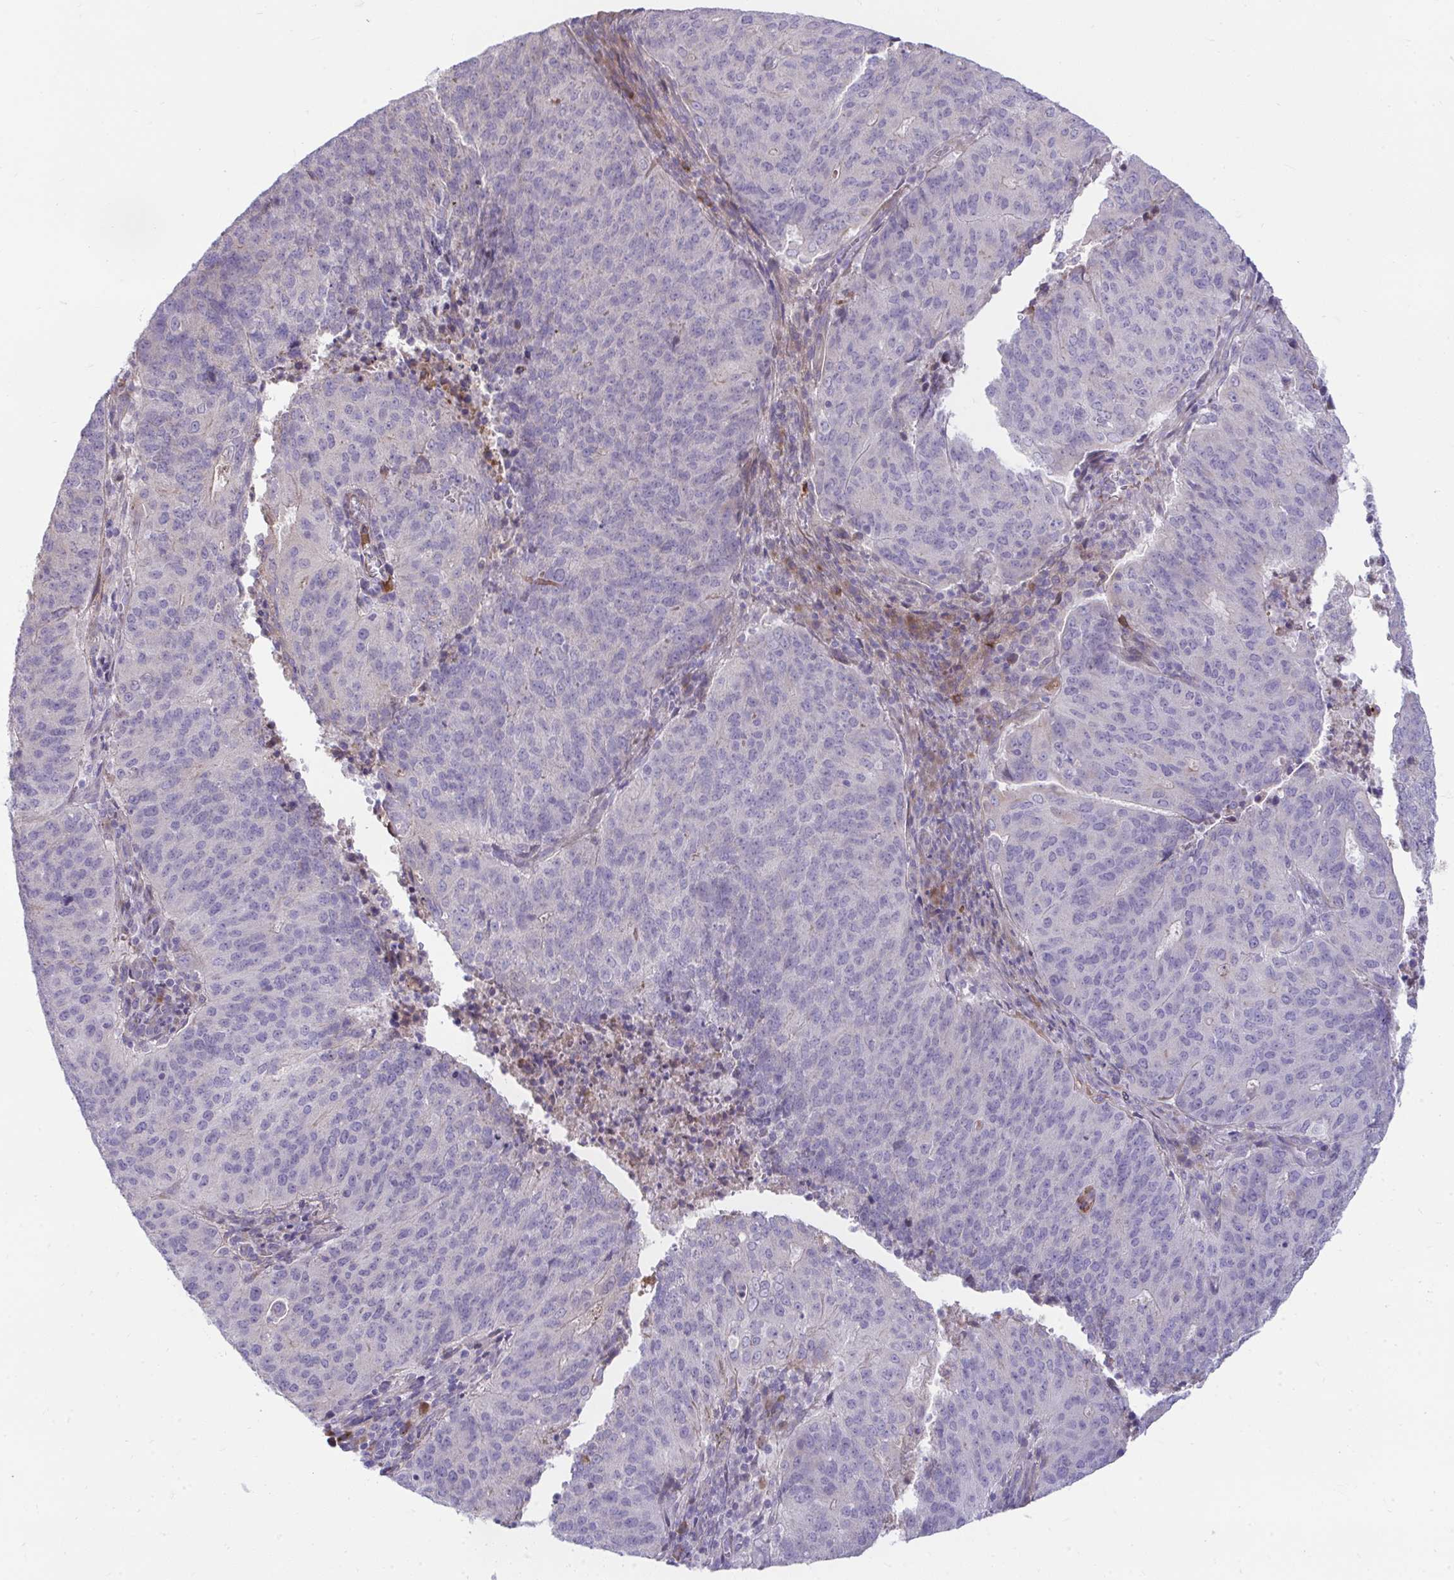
{"staining": {"intensity": "negative", "quantity": "none", "location": "none"}, "tissue": "endometrial cancer", "cell_type": "Tumor cells", "image_type": "cancer", "snomed": [{"axis": "morphology", "description": "Adenocarcinoma, NOS"}, {"axis": "topography", "description": "Endometrium"}], "caption": "Tumor cells show no significant expression in adenocarcinoma (endometrial).", "gene": "PIGZ", "patient": {"sex": "female", "age": 82}}